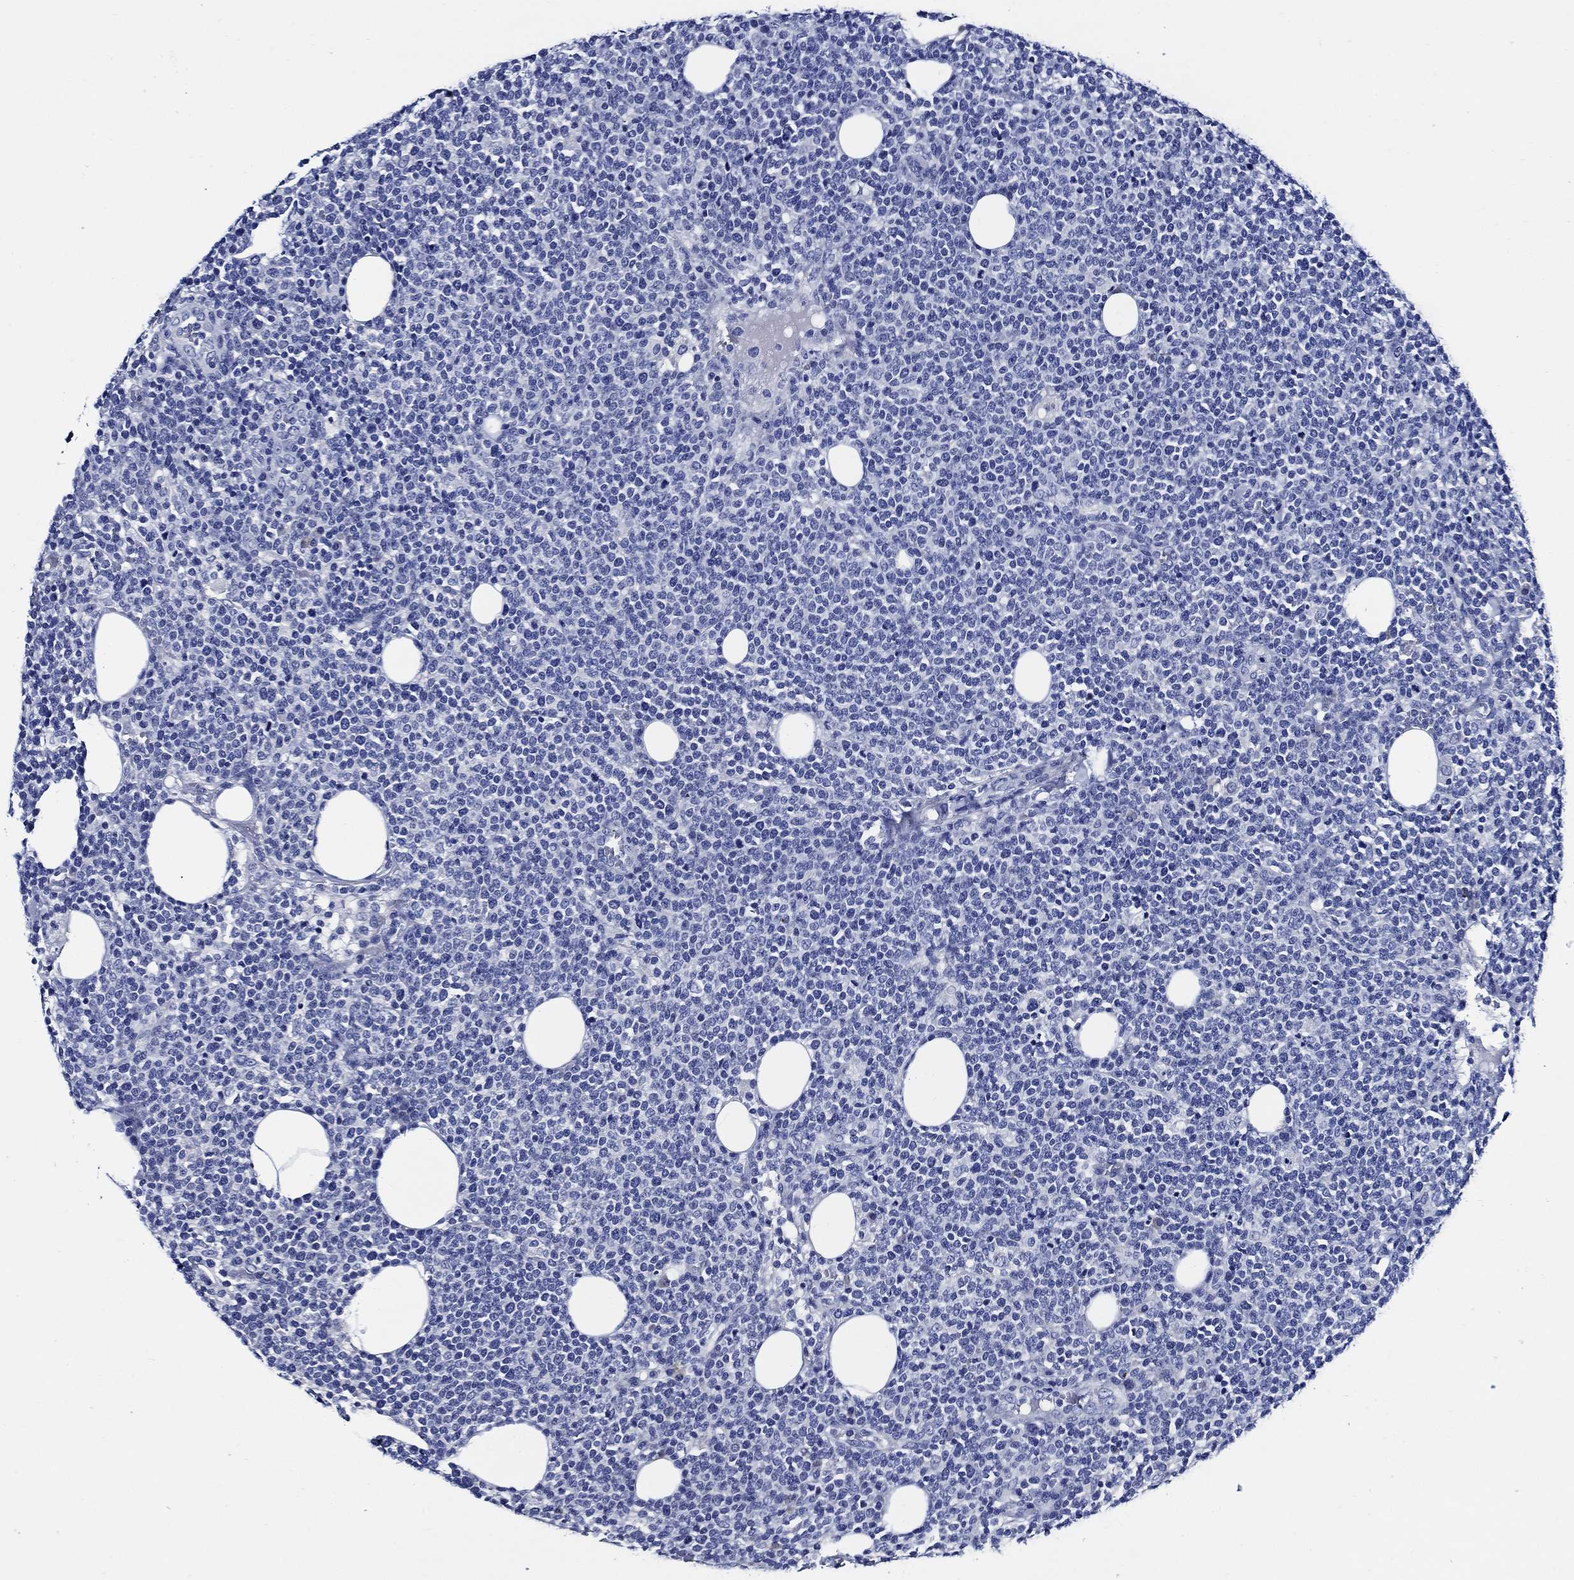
{"staining": {"intensity": "negative", "quantity": "none", "location": "none"}, "tissue": "lymphoma", "cell_type": "Tumor cells", "image_type": "cancer", "snomed": [{"axis": "morphology", "description": "Malignant lymphoma, non-Hodgkin's type, High grade"}, {"axis": "topography", "description": "Lymph node"}], "caption": "DAB immunohistochemical staining of human lymphoma exhibits no significant positivity in tumor cells.", "gene": "WDR62", "patient": {"sex": "male", "age": 61}}